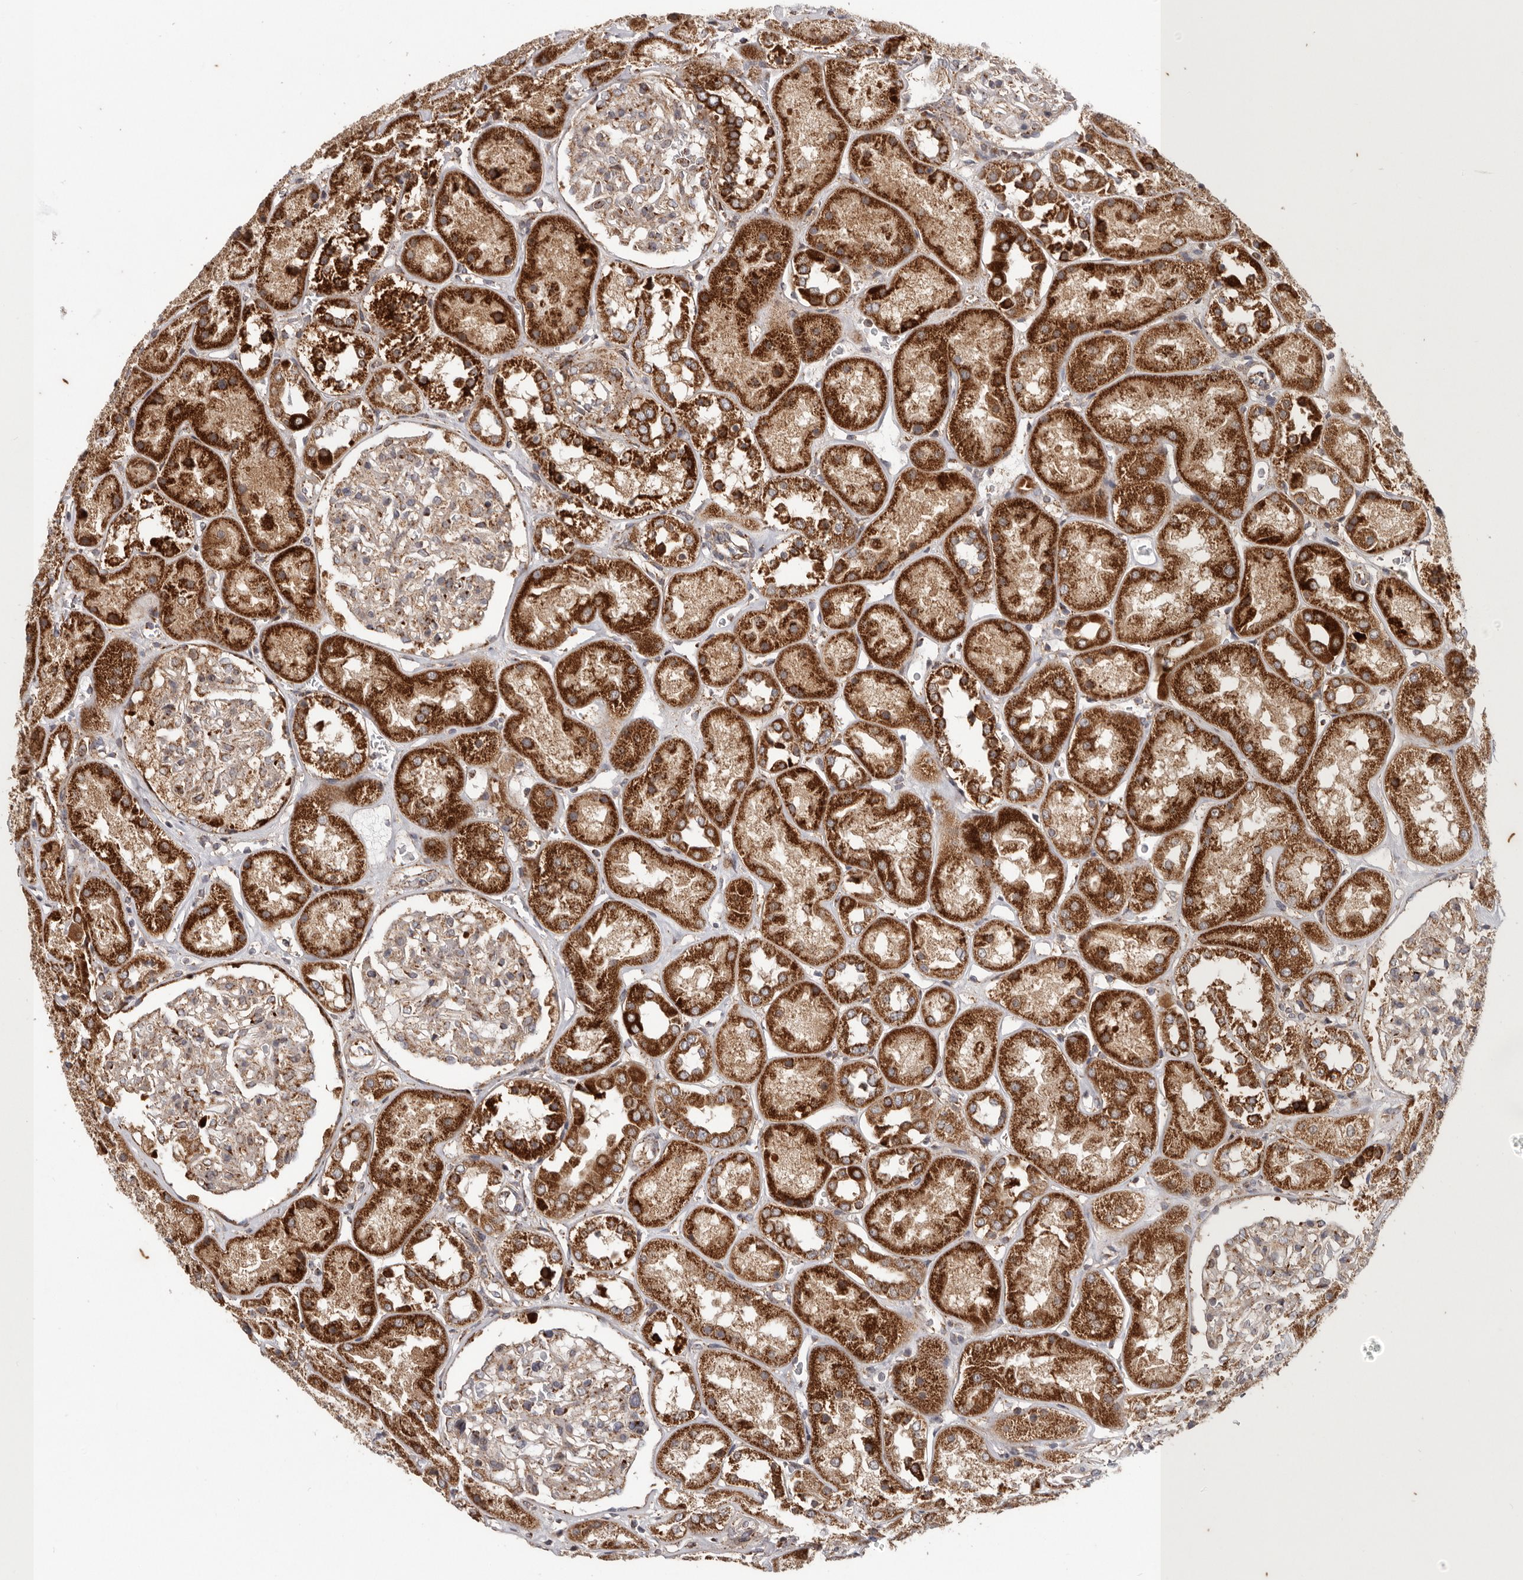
{"staining": {"intensity": "moderate", "quantity": "25%-75%", "location": "cytoplasmic/membranous"}, "tissue": "kidney", "cell_type": "Cells in glomeruli", "image_type": "normal", "snomed": [{"axis": "morphology", "description": "Normal tissue, NOS"}, {"axis": "topography", "description": "Kidney"}], "caption": "Moderate cytoplasmic/membranous protein positivity is identified in approximately 25%-75% of cells in glomeruli in kidney. The staining was performed using DAB to visualize the protein expression in brown, while the nuclei were stained in blue with hematoxylin (Magnification: 20x).", "gene": "MRPS10", "patient": {"sex": "male", "age": 70}}